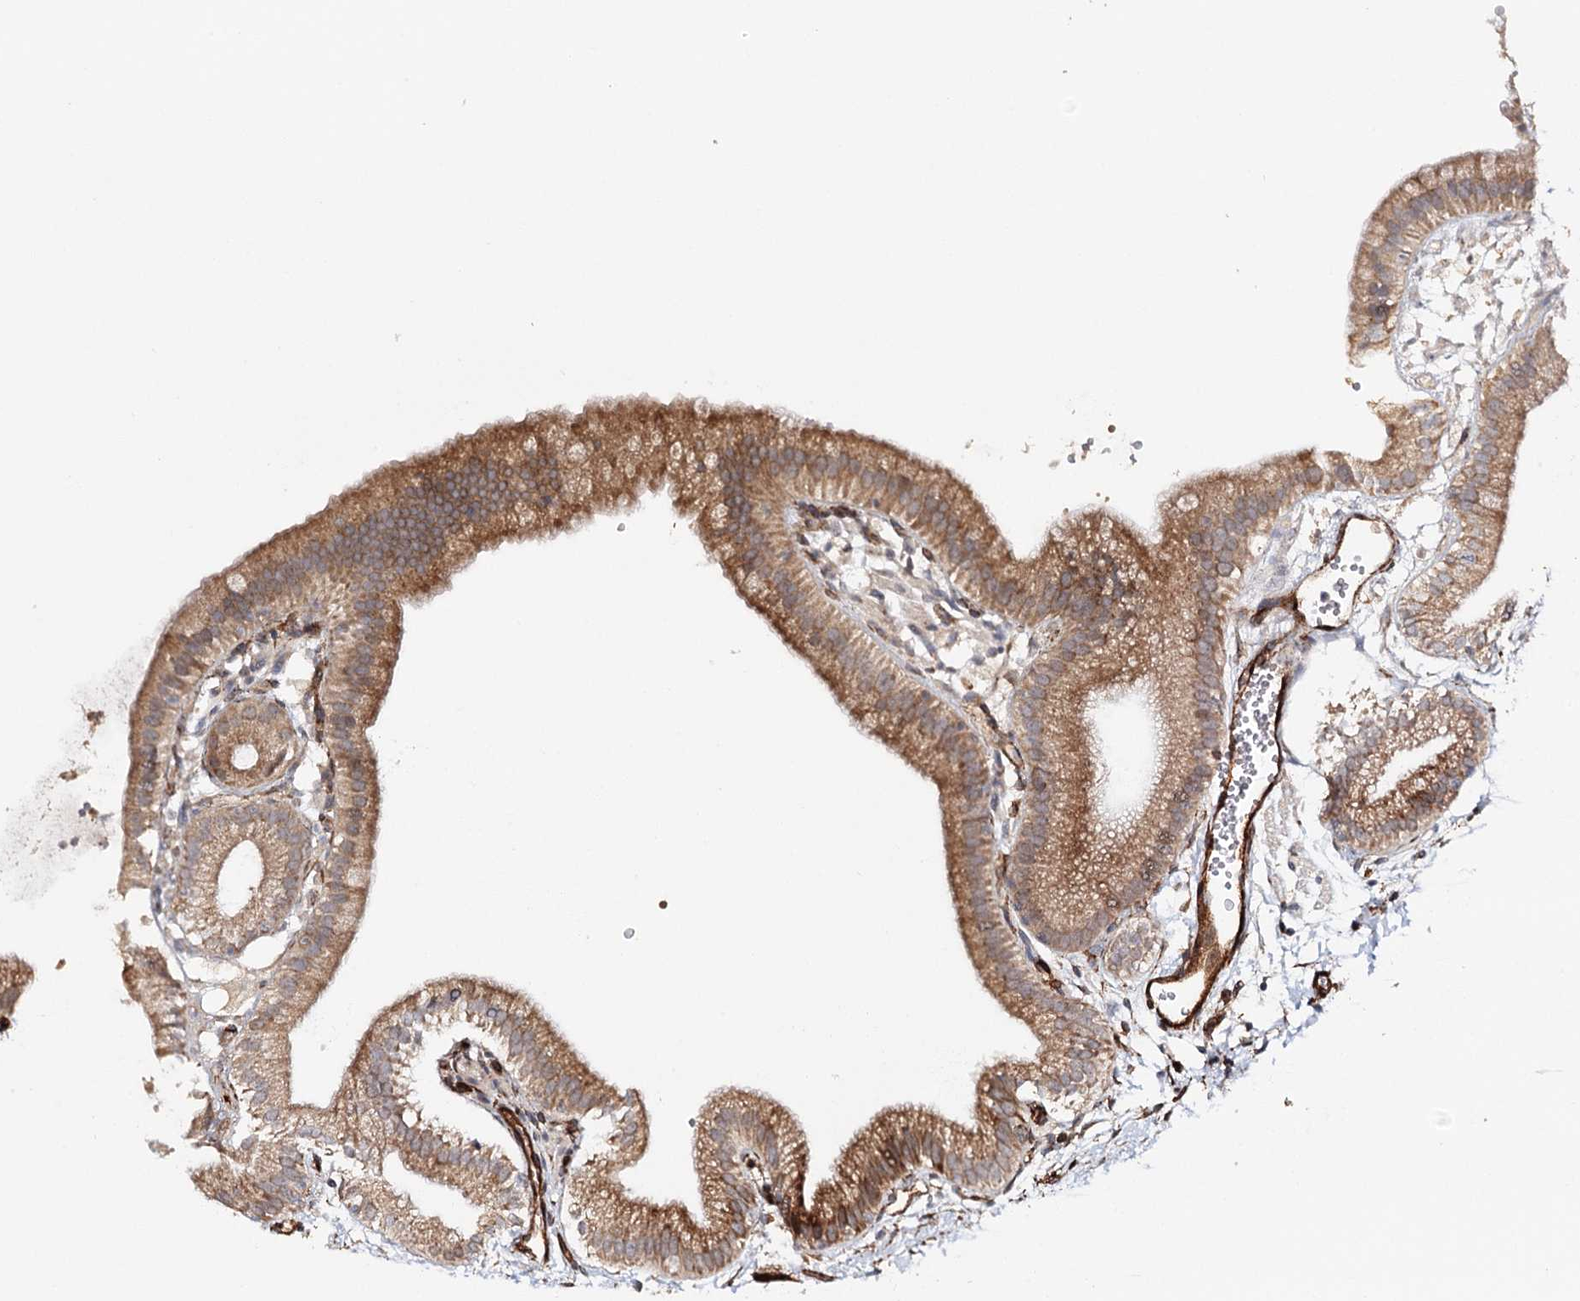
{"staining": {"intensity": "strong", "quantity": ">75%", "location": "cytoplasmic/membranous"}, "tissue": "gallbladder", "cell_type": "Glandular cells", "image_type": "normal", "snomed": [{"axis": "morphology", "description": "Normal tissue, NOS"}, {"axis": "topography", "description": "Gallbladder"}], "caption": "Protein expression by IHC shows strong cytoplasmic/membranous expression in about >75% of glandular cells in benign gallbladder. (DAB = brown stain, brightfield microscopy at high magnification).", "gene": "MKNK1", "patient": {"sex": "male", "age": 55}}